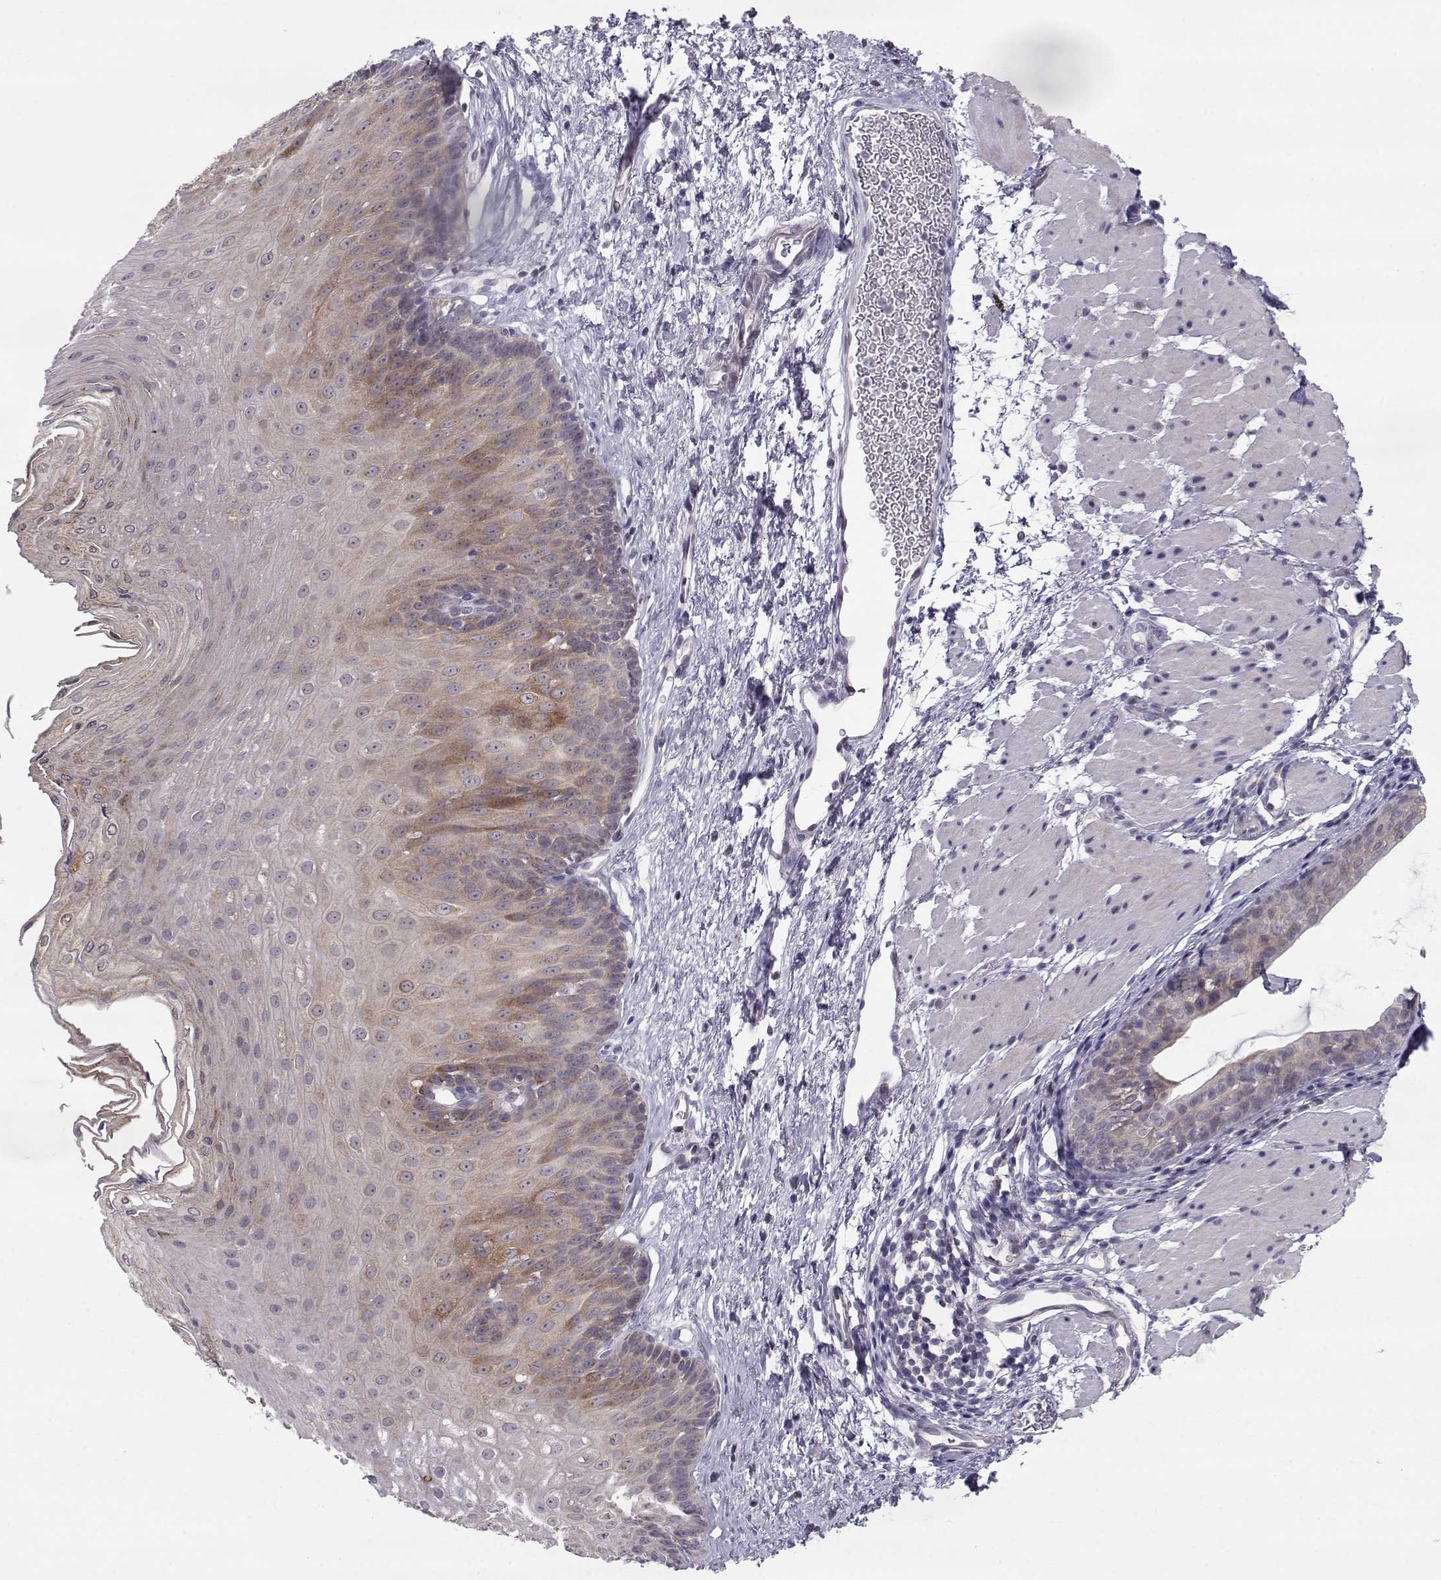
{"staining": {"intensity": "moderate", "quantity": "<25%", "location": "cytoplasmic/membranous"}, "tissue": "esophagus", "cell_type": "Squamous epithelial cells", "image_type": "normal", "snomed": [{"axis": "morphology", "description": "Normal tissue, NOS"}, {"axis": "topography", "description": "Esophagus"}], "caption": "Immunohistochemical staining of benign esophagus shows <25% levels of moderate cytoplasmic/membranous protein expression in about <25% of squamous epithelial cells. The protein of interest is shown in brown color, while the nuclei are stained blue.", "gene": "NPVF", "patient": {"sex": "female", "age": 62}}